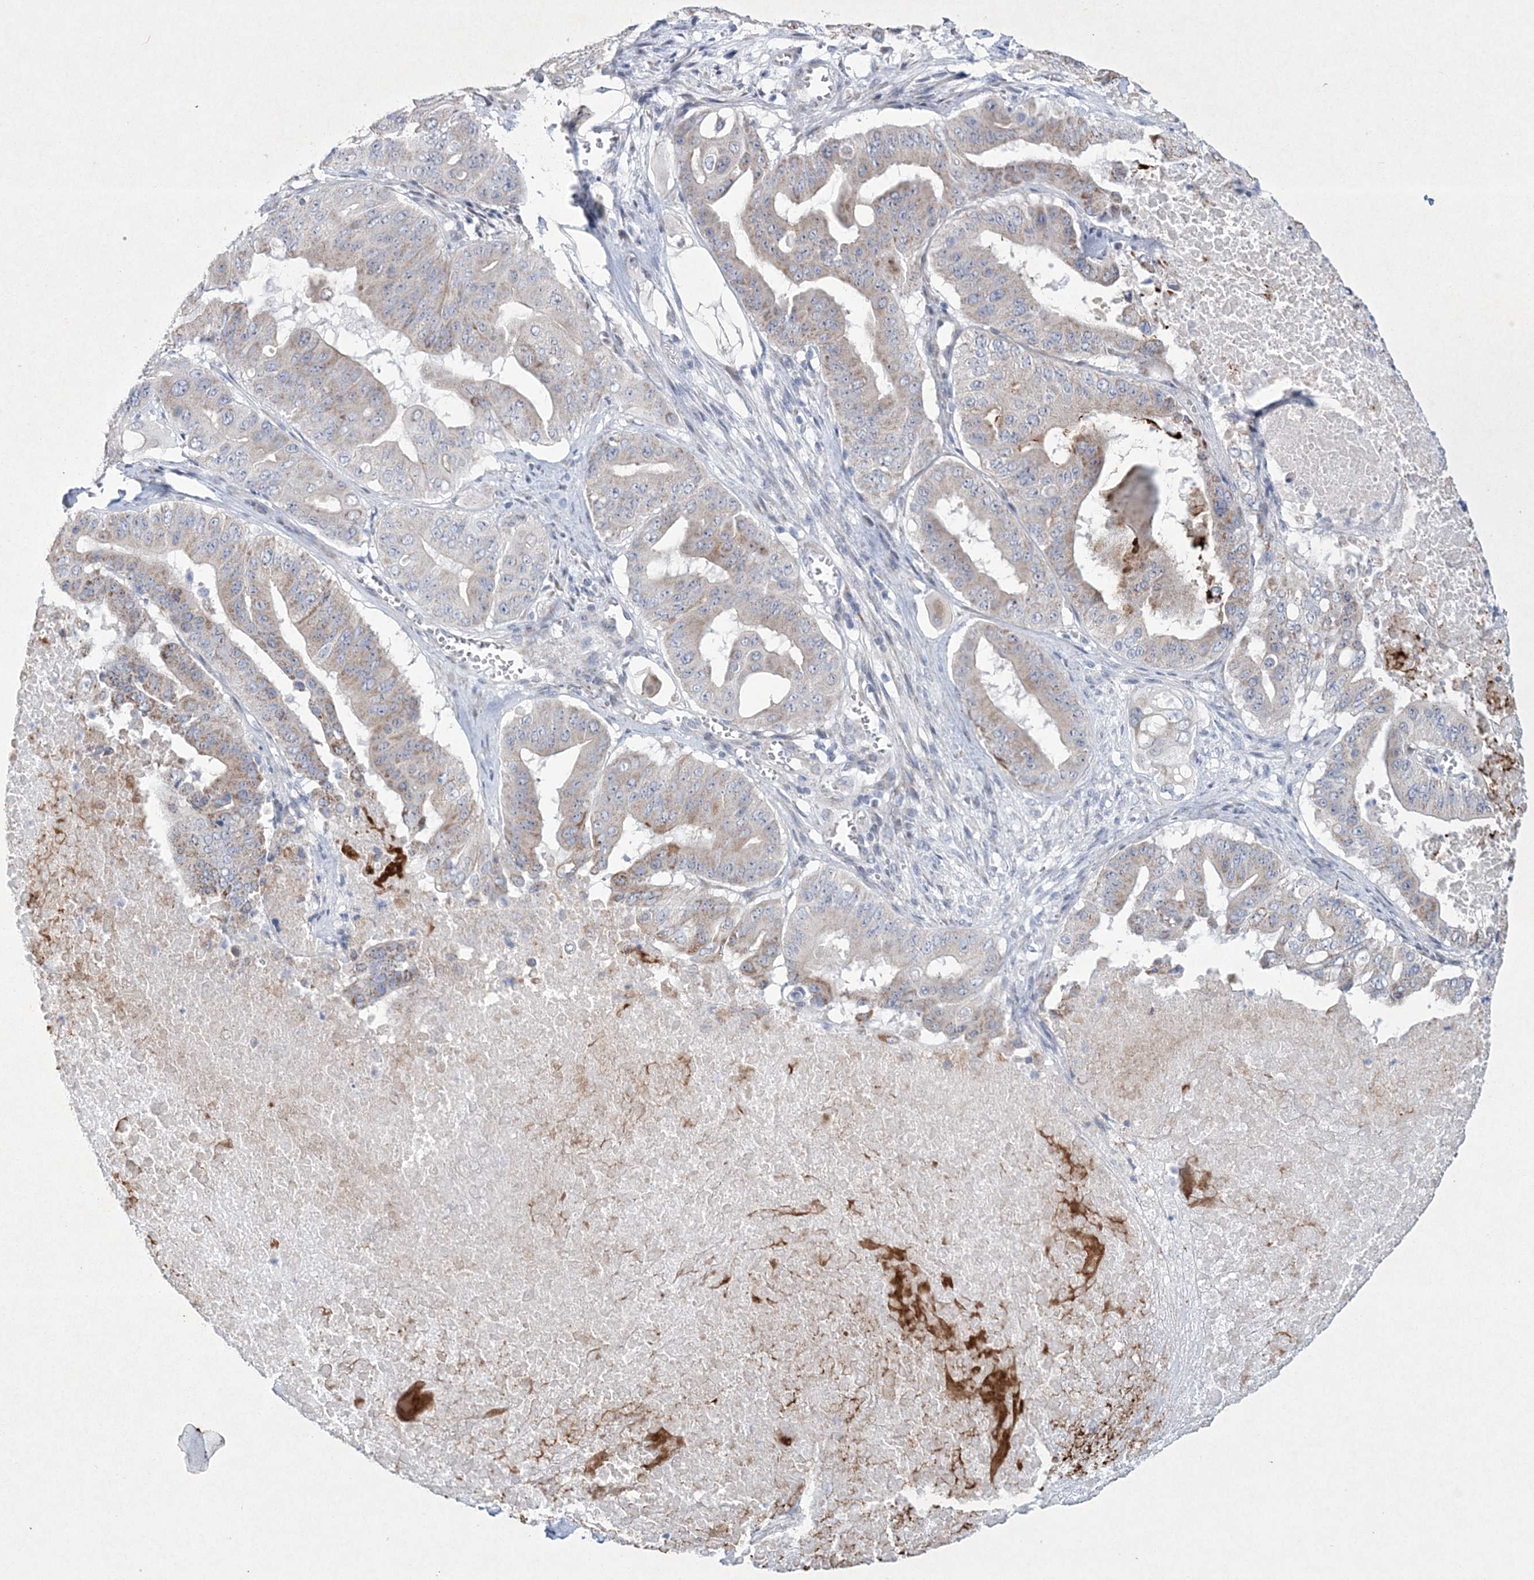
{"staining": {"intensity": "moderate", "quantity": "25%-75%", "location": "cytoplasmic/membranous"}, "tissue": "pancreatic cancer", "cell_type": "Tumor cells", "image_type": "cancer", "snomed": [{"axis": "morphology", "description": "Adenocarcinoma, NOS"}, {"axis": "topography", "description": "Pancreas"}], "caption": "A photomicrograph showing moderate cytoplasmic/membranous staining in approximately 25%-75% of tumor cells in pancreatic cancer, as visualized by brown immunohistochemical staining.", "gene": "CES4A", "patient": {"sex": "female", "age": 77}}